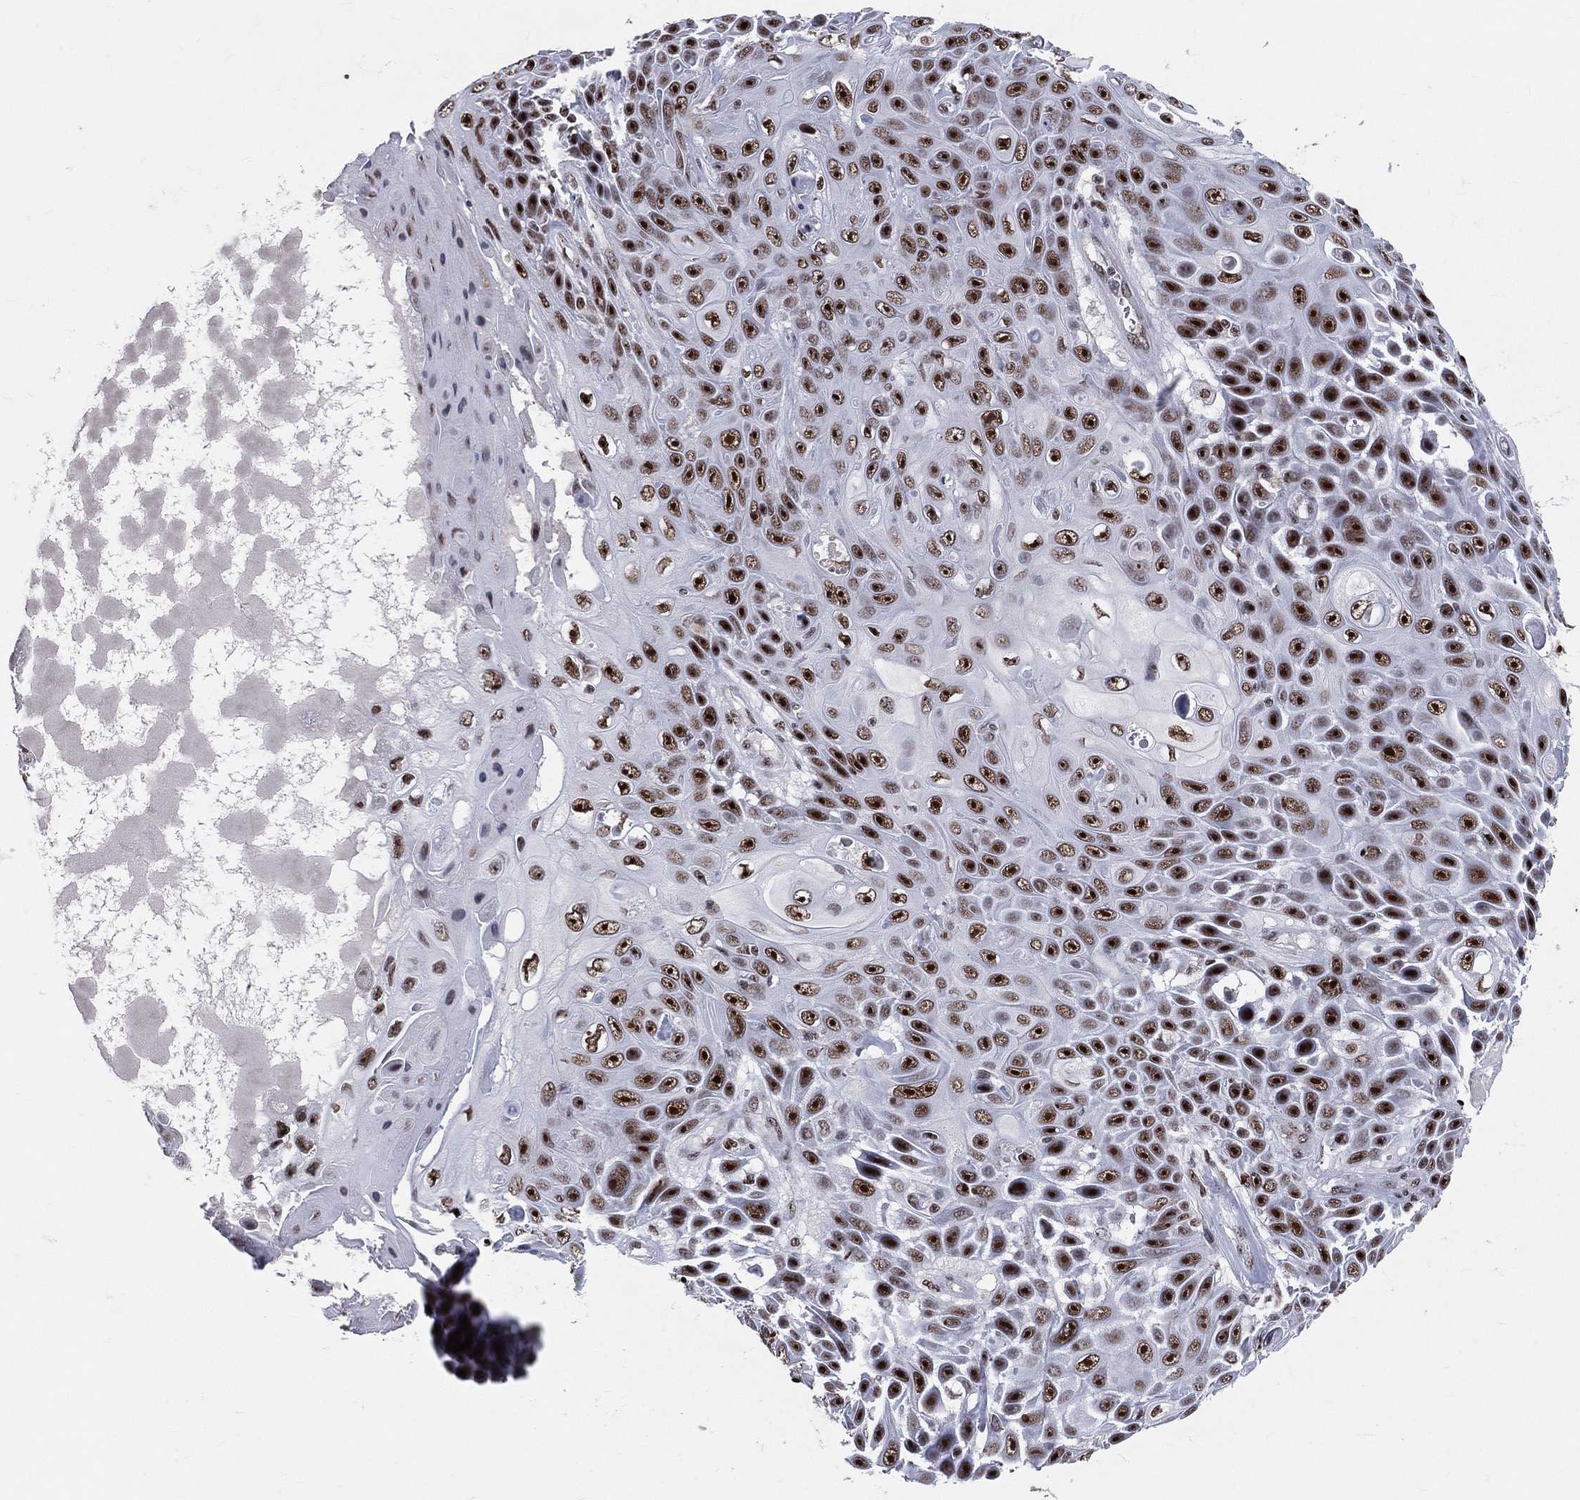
{"staining": {"intensity": "strong", "quantity": ">75%", "location": "nuclear"}, "tissue": "skin cancer", "cell_type": "Tumor cells", "image_type": "cancer", "snomed": [{"axis": "morphology", "description": "Squamous cell carcinoma, NOS"}, {"axis": "topography", "description": "Skin"}], "caption": "Skin squamous cell carcinoma stained with a brown dye demonstrates strong nuclear positive positivity in about >75% of tumor cells.", "gene": "CDK7", "patient": {"sex": "male", "age": 82}}